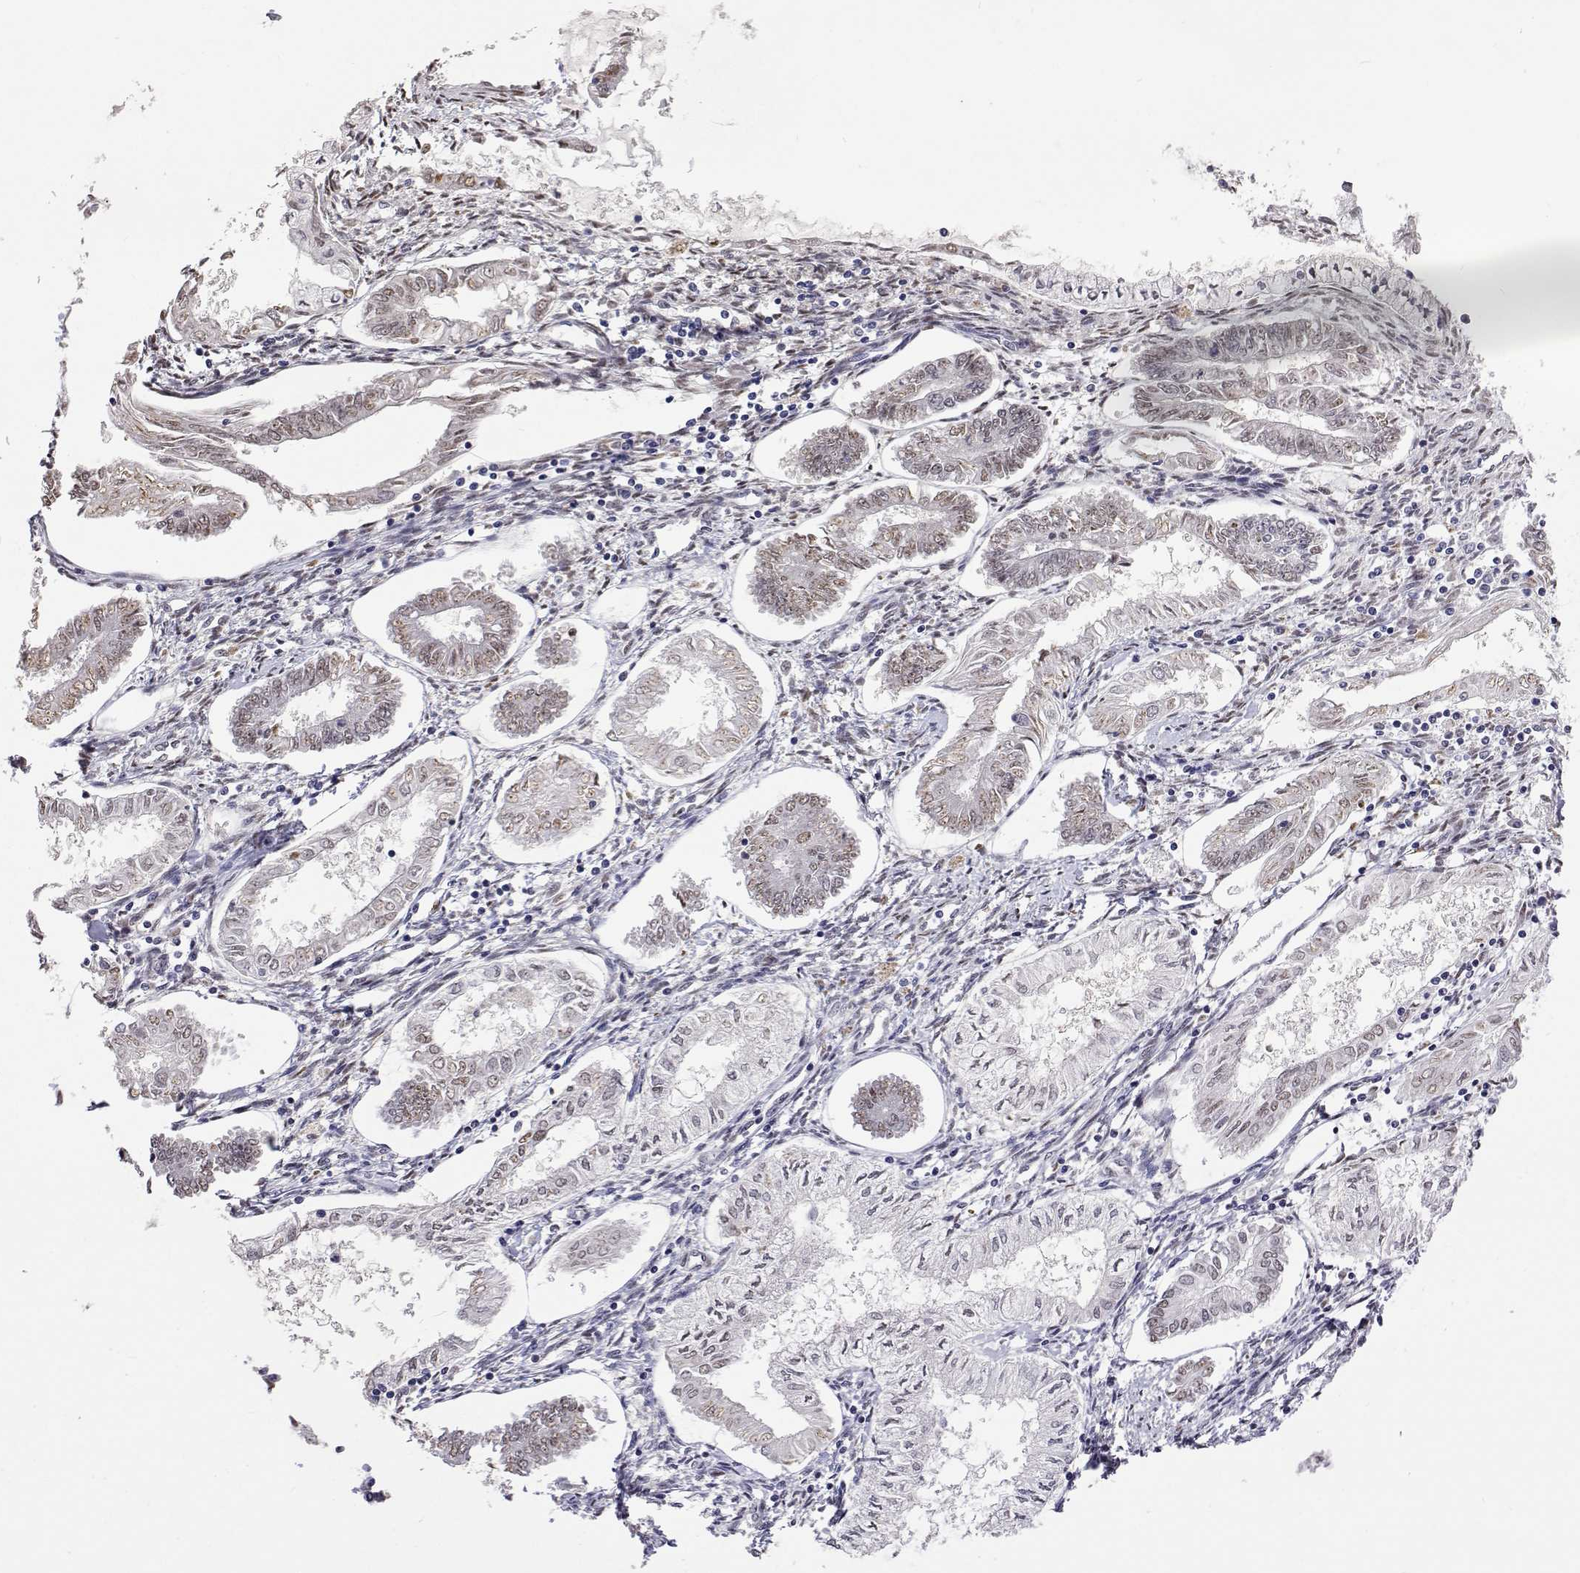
{"staining": {"intensity": "moderate", "quantity": ">75%", "location": "nuclear"}, "tissue": "endometrial cancer", "cell_type": "Tumor cells", "image_type": "cancer", "snomed": [{"axis": "morphology", "description": "Adenocarcinoma, NOS"}, {"axis": "topography", "description": "Endometrium"}], "caption": "Immunohistochemical staining of human adenocarcinoma (endometrial) demonstrates medium levels of moderate nuclear staining in about >75% of tumor cells.", "gene": "HNRNPA0", "patient": {"sex": "female", "age": 68}}